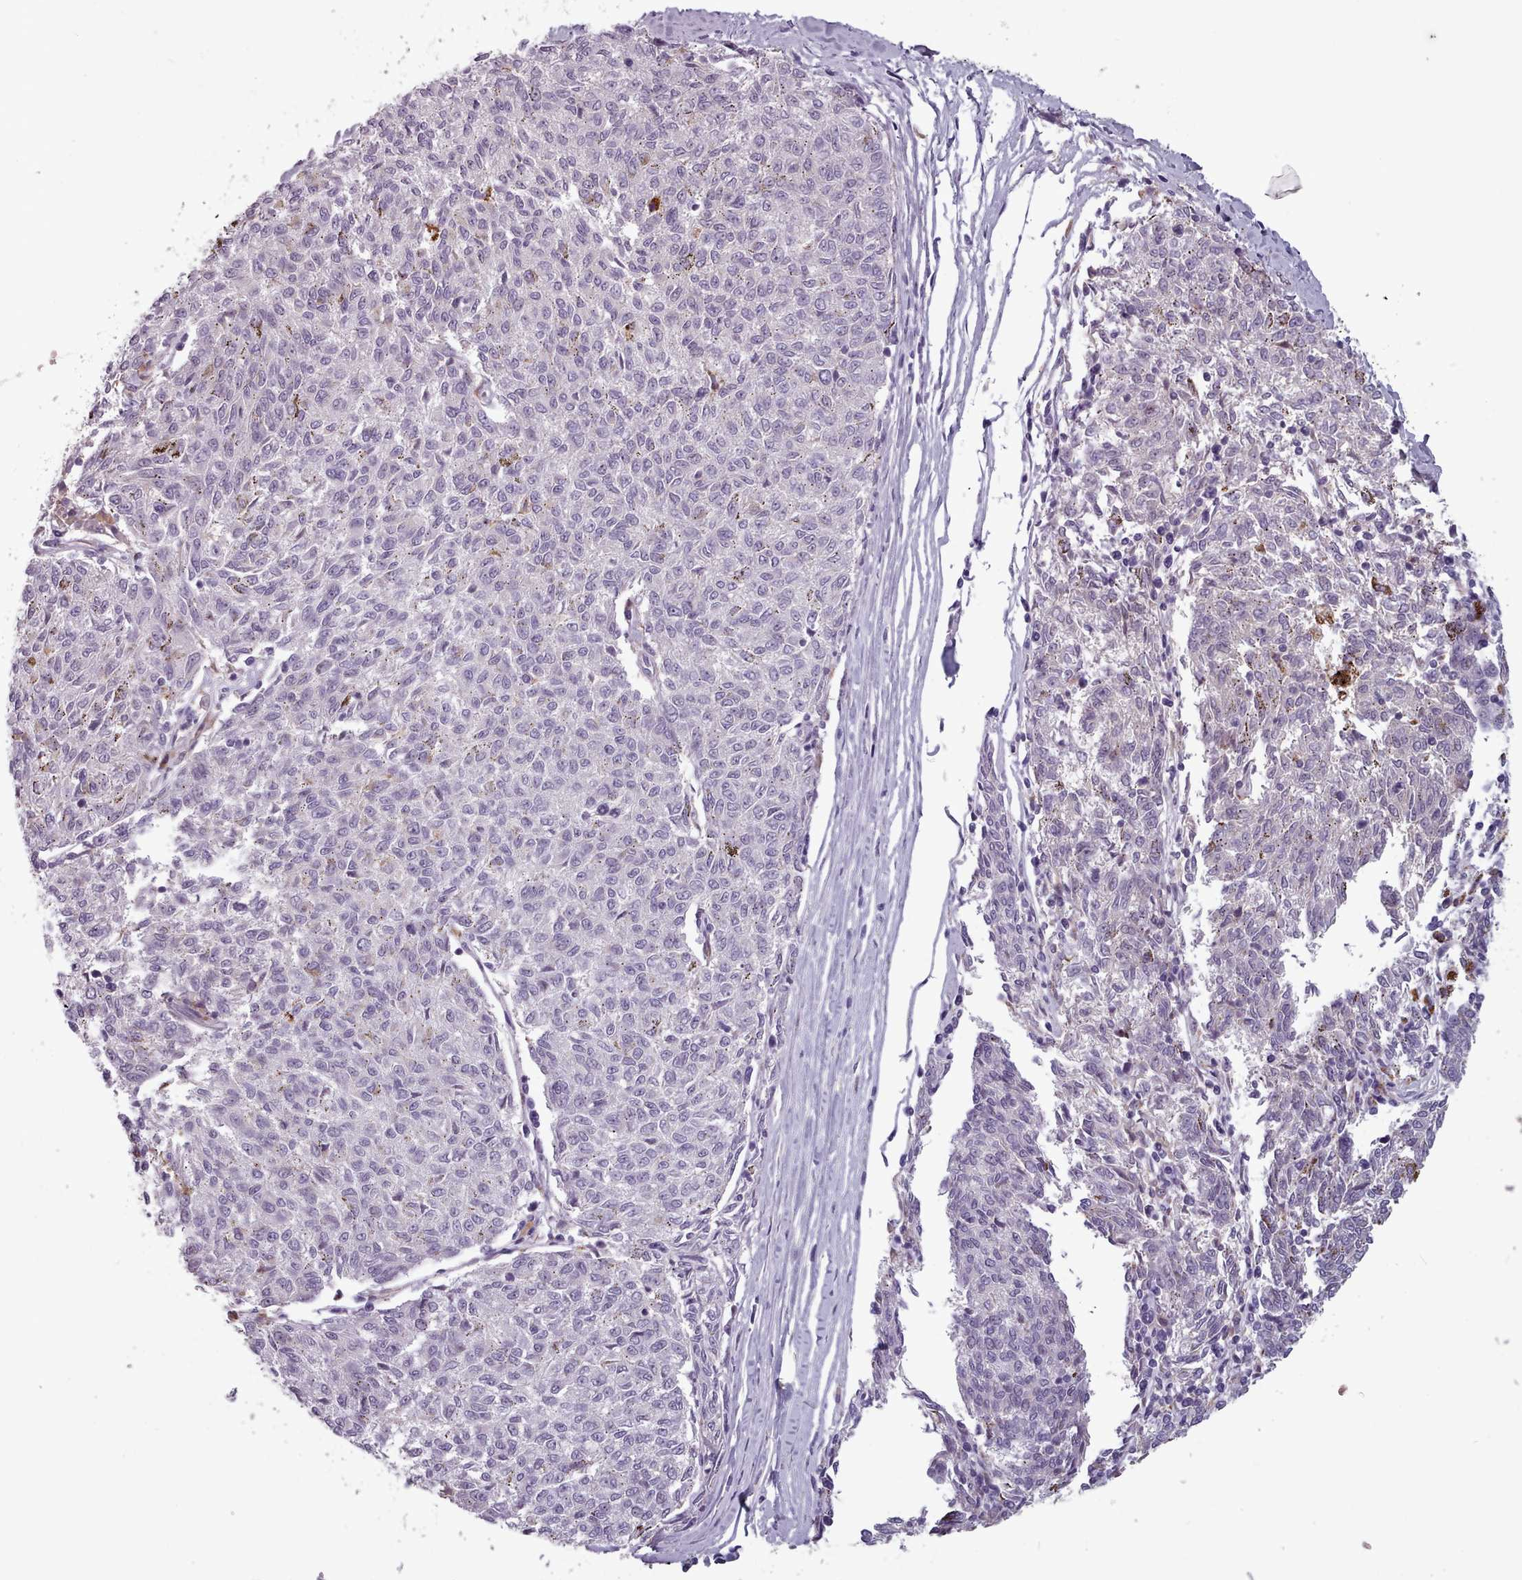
{"staining": {"intensity": "negative", "quantity": "none", "location": "none"}, "tissue": "melanoma", "cell_type": "Tumor cells", "image_type": "cancer", "snomed": [{"axis": "morphology", "description": "Malignant melanoma, NOS"}, {"axis": "topography", "description": "Skin"}], "caption": "Tumor cells show no significant positivity in melanoma.", "gene": "PBX4", "patient": {"sex": "female", "age": 72}}